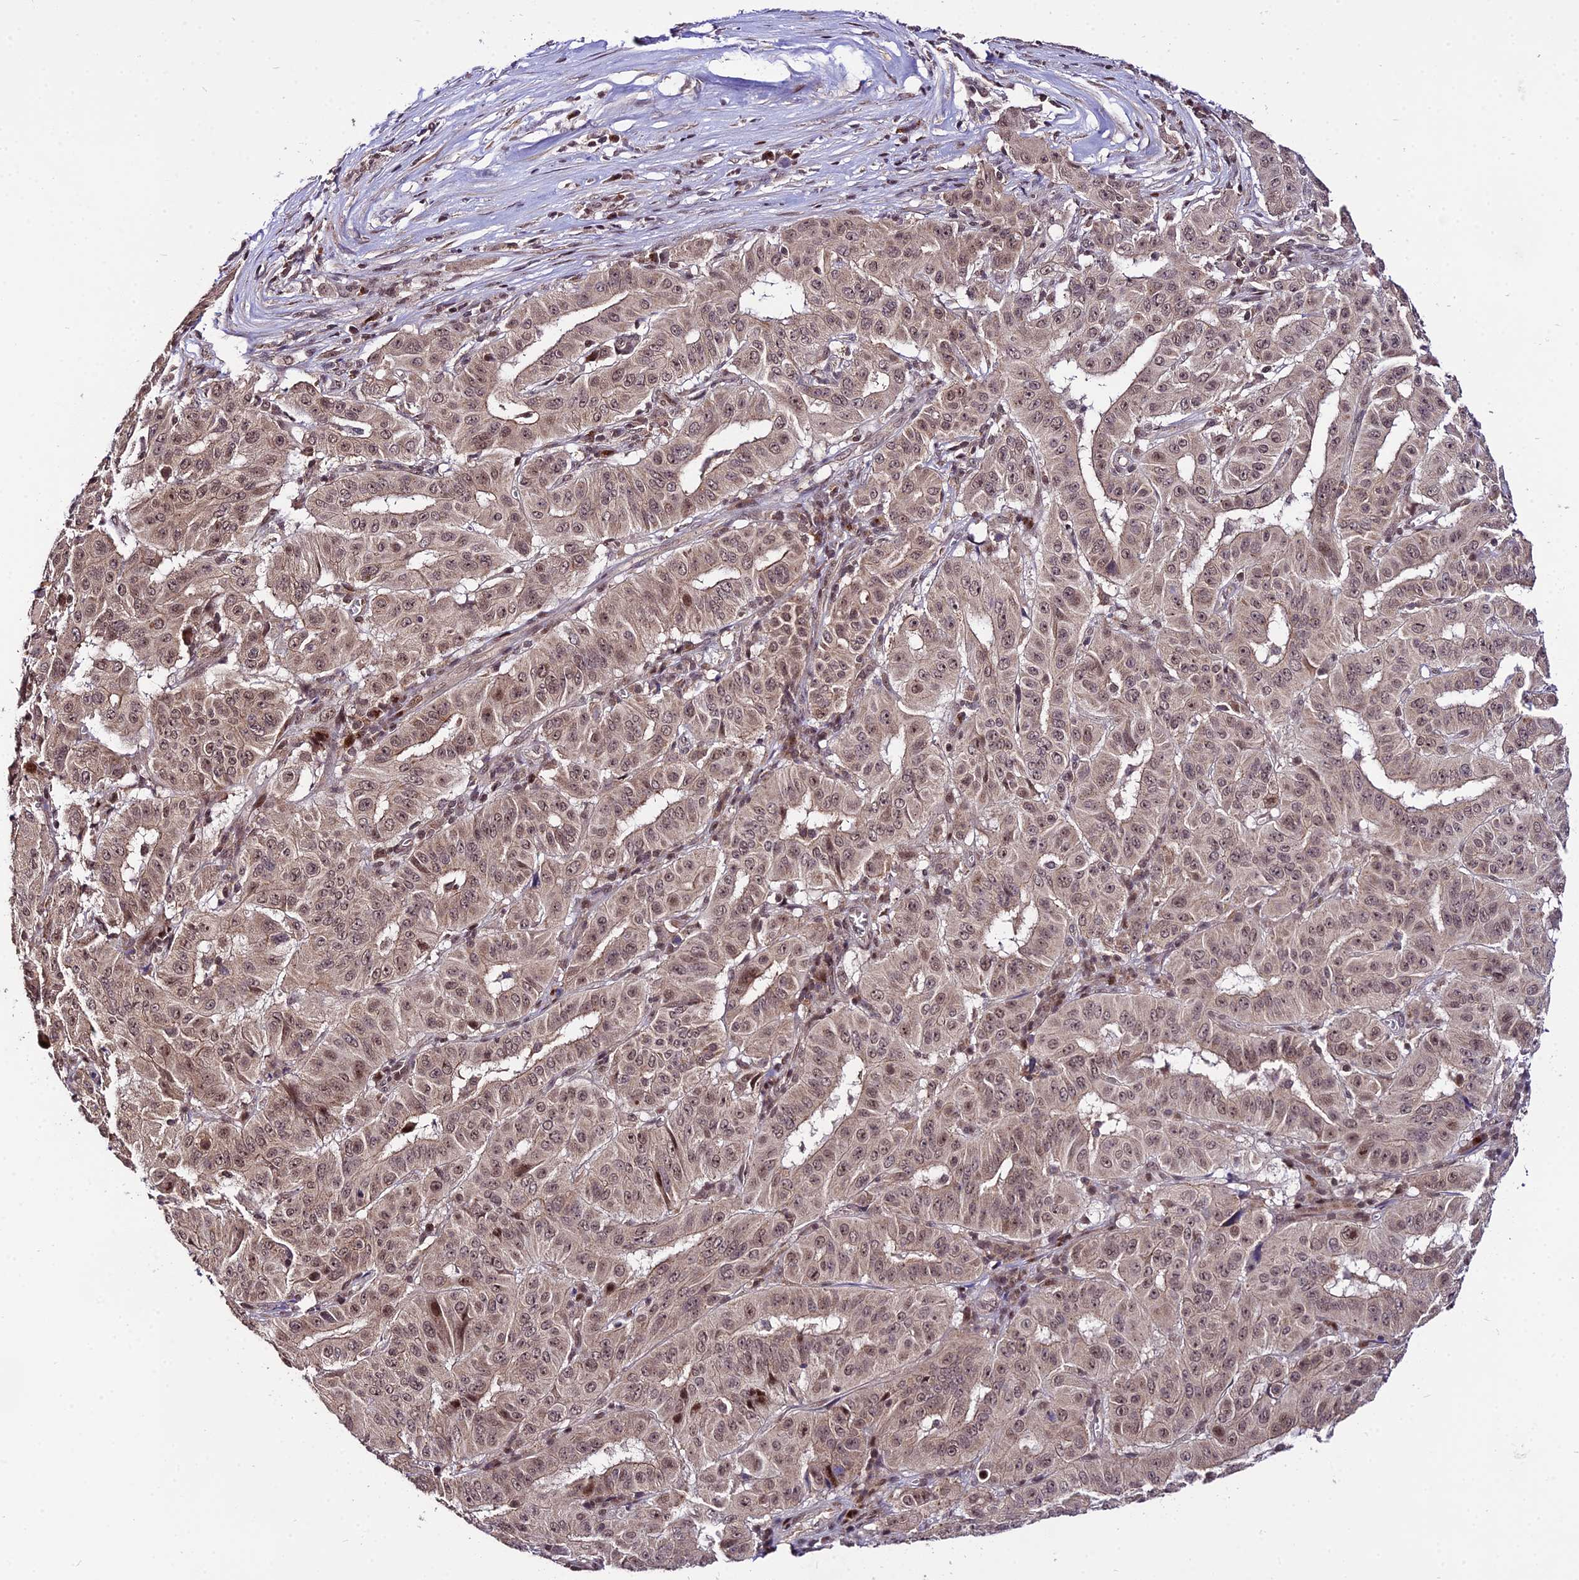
{"staining": {"intensity": "moderate", "quantity": ">75%", "location": "cytoplasmic/membranous,nuclear"}, "tissue": "pancreatic cancer", "cell_type": "Tumor cells", "image_type": "cancer", "snomed": [{"axis": "morphology", "description": "Adenocarcinoma, NOS"}, {"axis": "topography", "description": "Pancreas"}], "caption": "High-power microscopy captured an immunohistochemistry (IHC) photomicrograph of pancreatic cancer, revealing moderate cytoplasmic/membranous and nuclear positivity in about >75% of tumor cells.", "gene": "CIB3", "patient": {"sex": "male", "age": 63}}